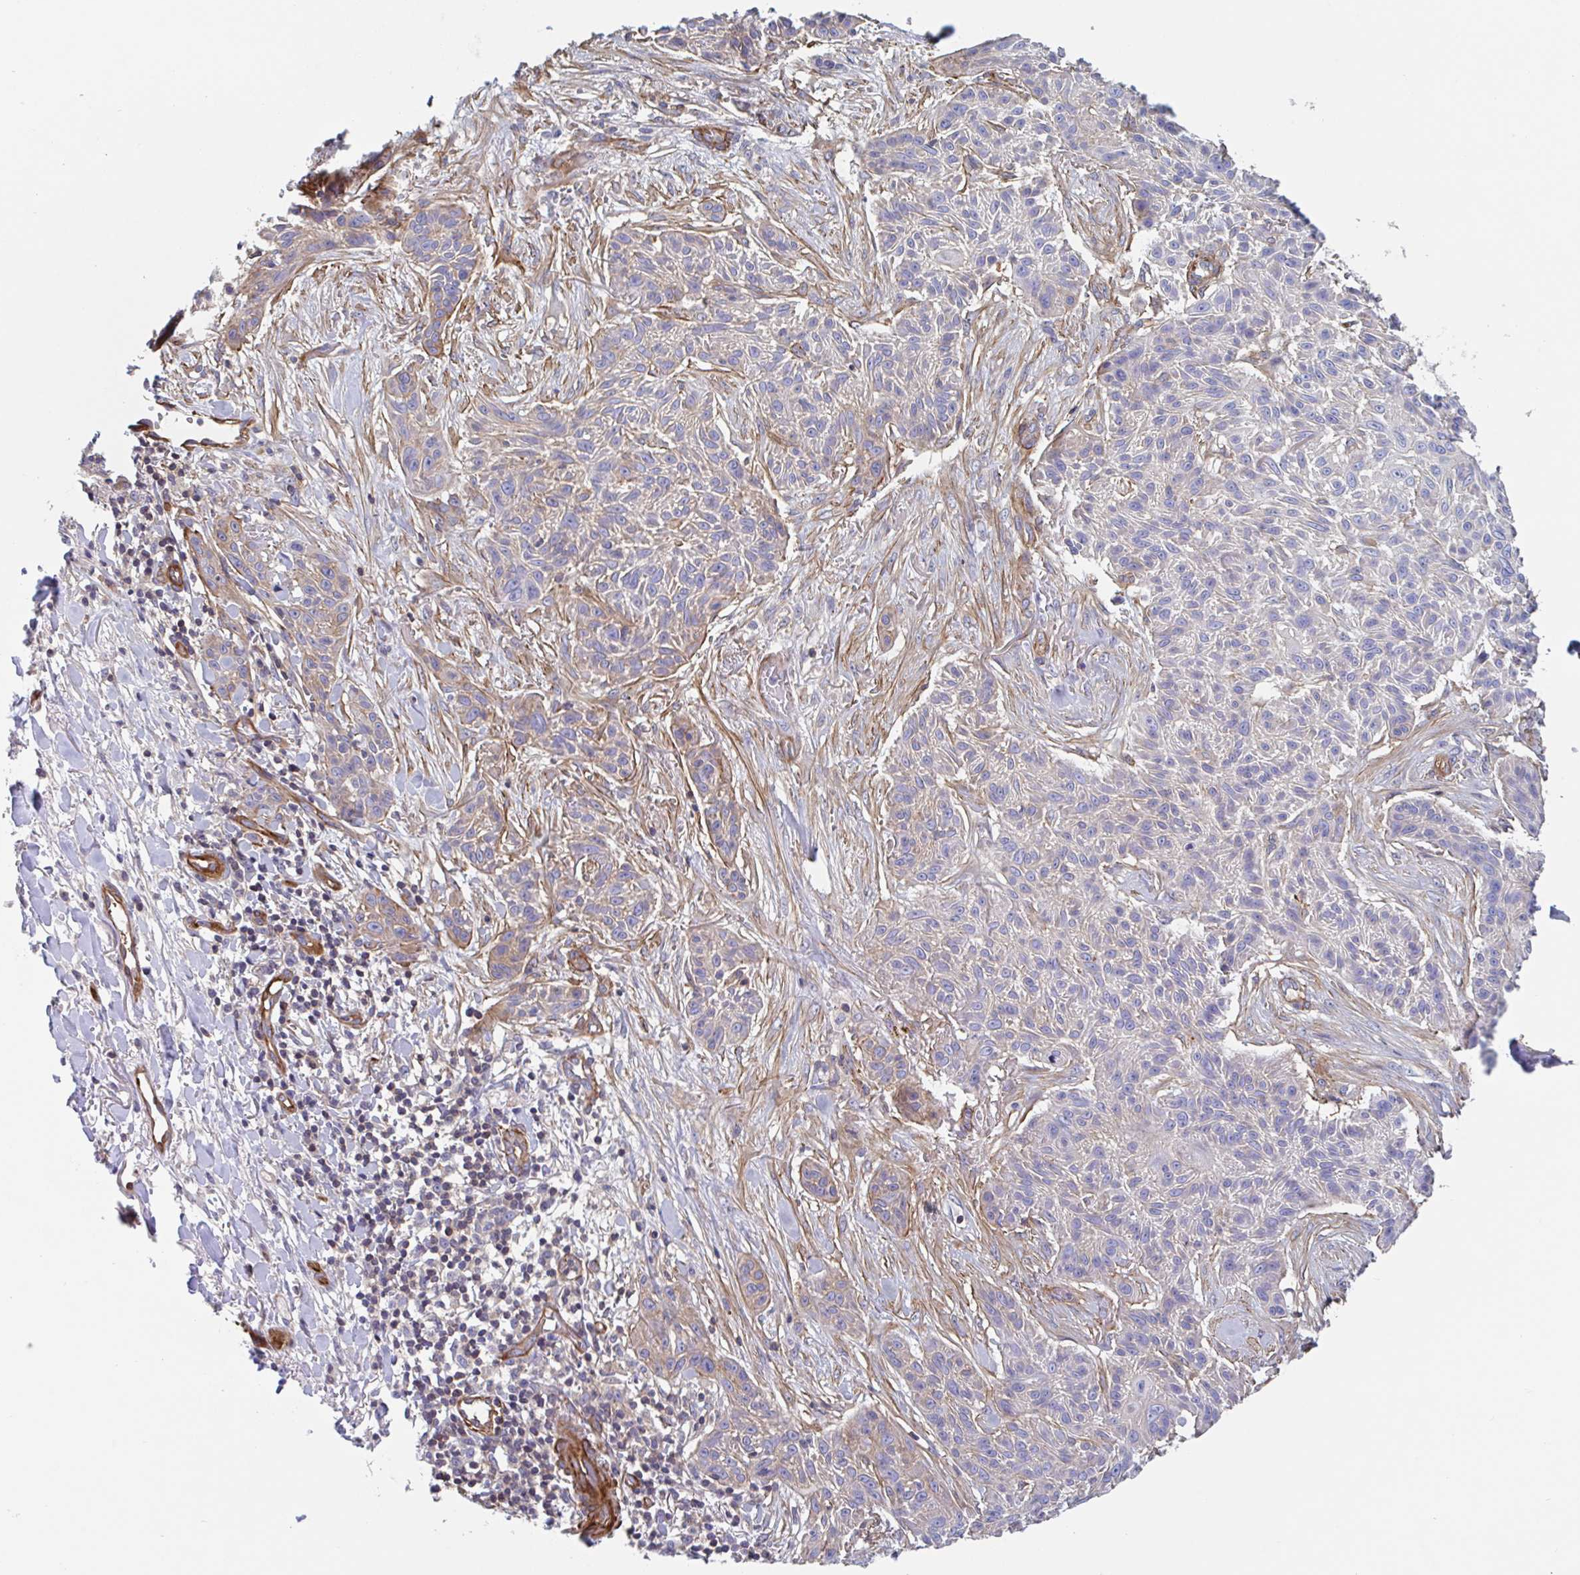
{"staining": {"intensity": "moderate", "quantity": "<25%", "location": "cytoplasmic/membranous"}, "tissue": "skin cancer", "cell_type": "Tumor cells", "image_type": "cancer", "snomed": [{"axis": "morphology", "description": "Squamous cell carcinoma, NOS"}, {"axis": "topography", "description": "Skin"}], "caption": "The photomicrograph exhibits immunohistochemical staining of skin squamous cell carcinoma. There is moderate cytoplasmic/membranous expression is appreciated in approximately <25% of tumor cells.", "gene": "SHISA7", "patient": {"sex": "male", "age": 86}}